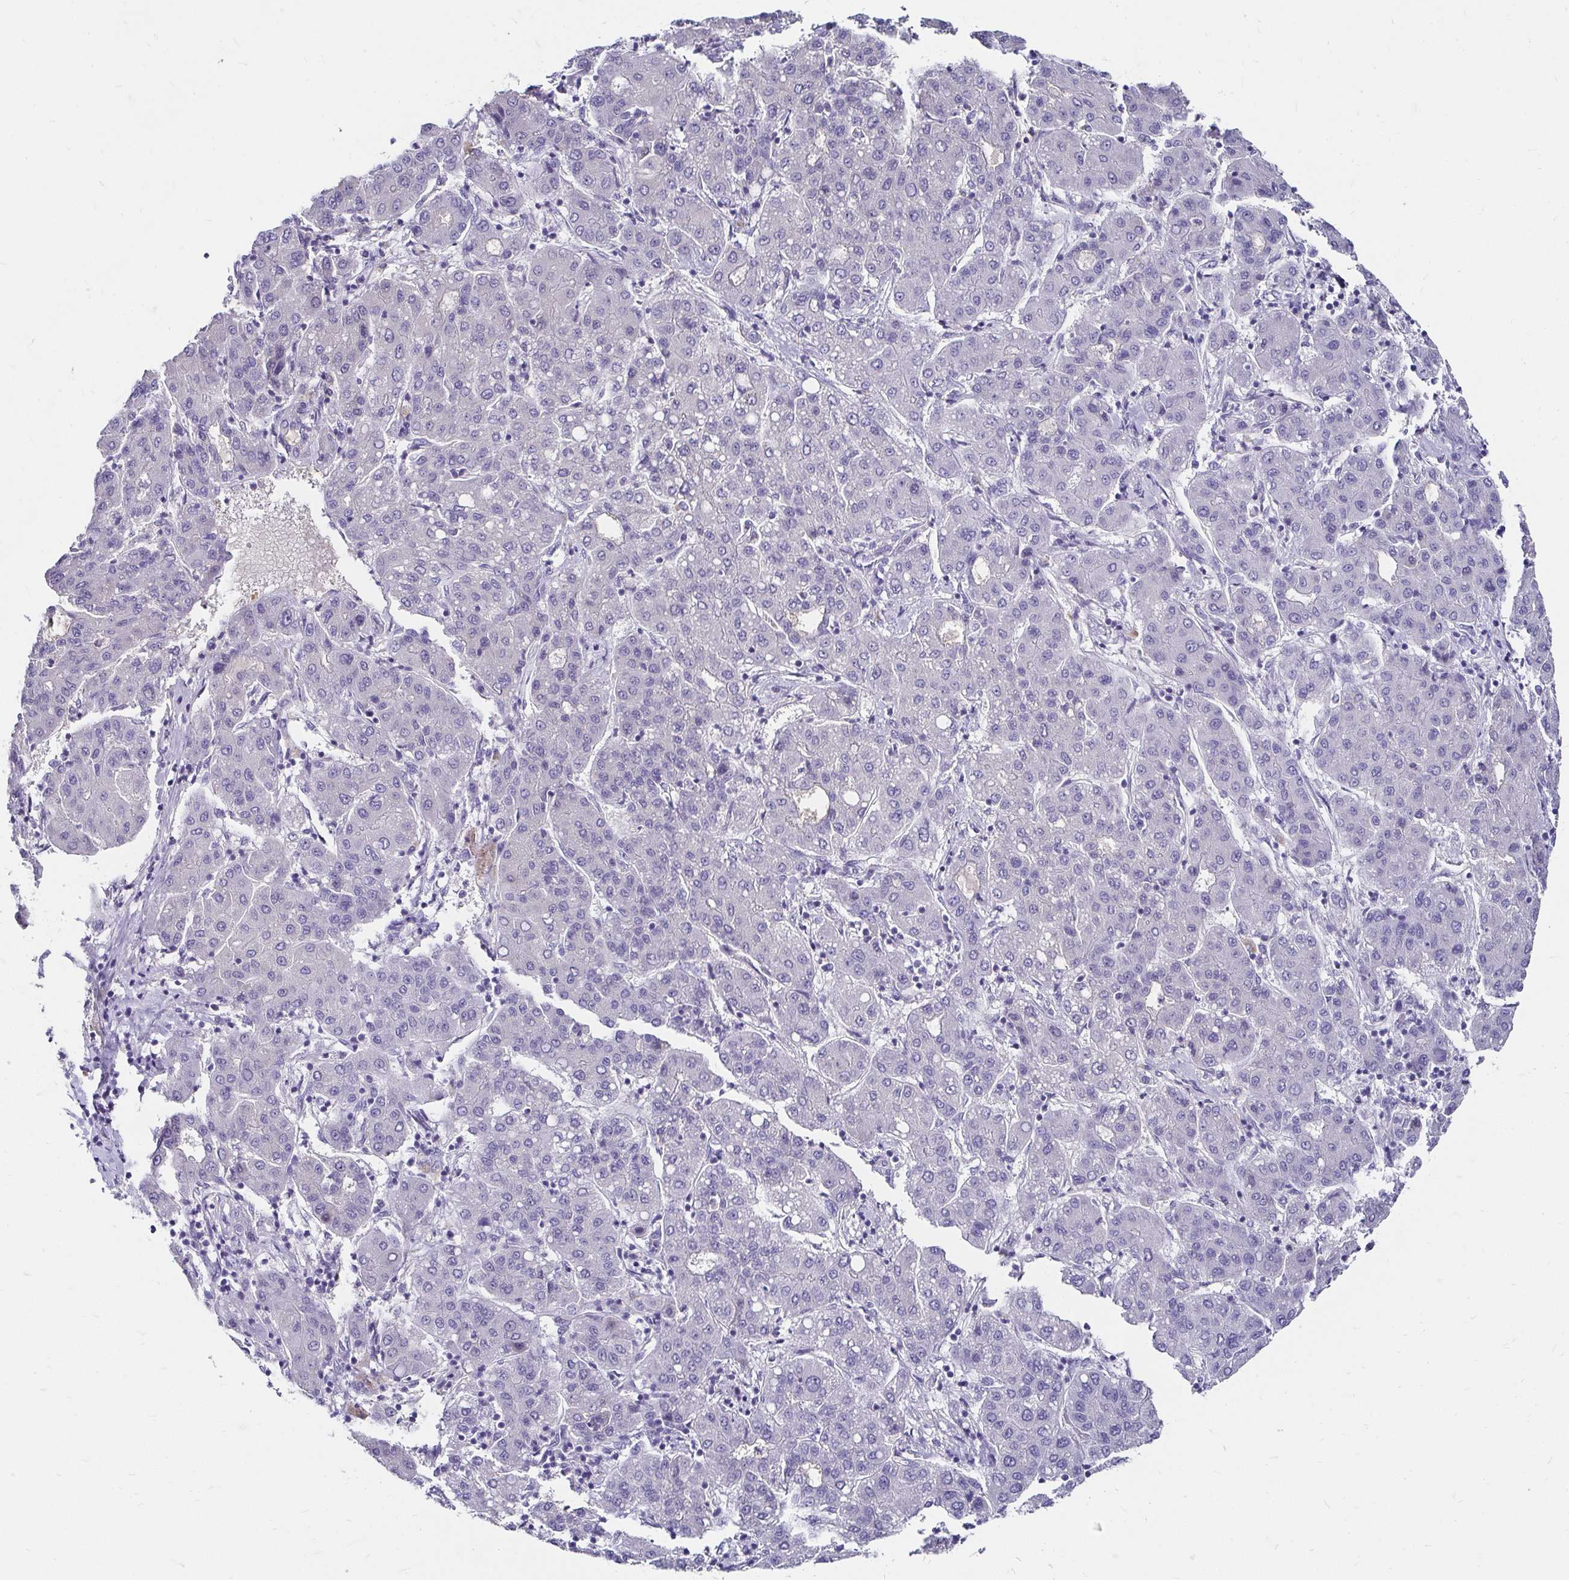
{"staining": {"intensity": "negative", "quantity": "none", "location": "none"}, "tissue": "liver cancer", "cell_type": "Tumor cells", "image_type": "cancer", "snomed": [{"axis": "morphology", "description": "Carcinoma, Hepatocellular, NOS"}, {"axis": "topography", "description": "Liver"}], "caption": "DAB immunohistochemical staining of liver cancer (hepatocellular carcinoma) exhibits no significant positivity in tumor cells.", "gene": "SCG3", "patient": {"sex": "male", "age": 65}}